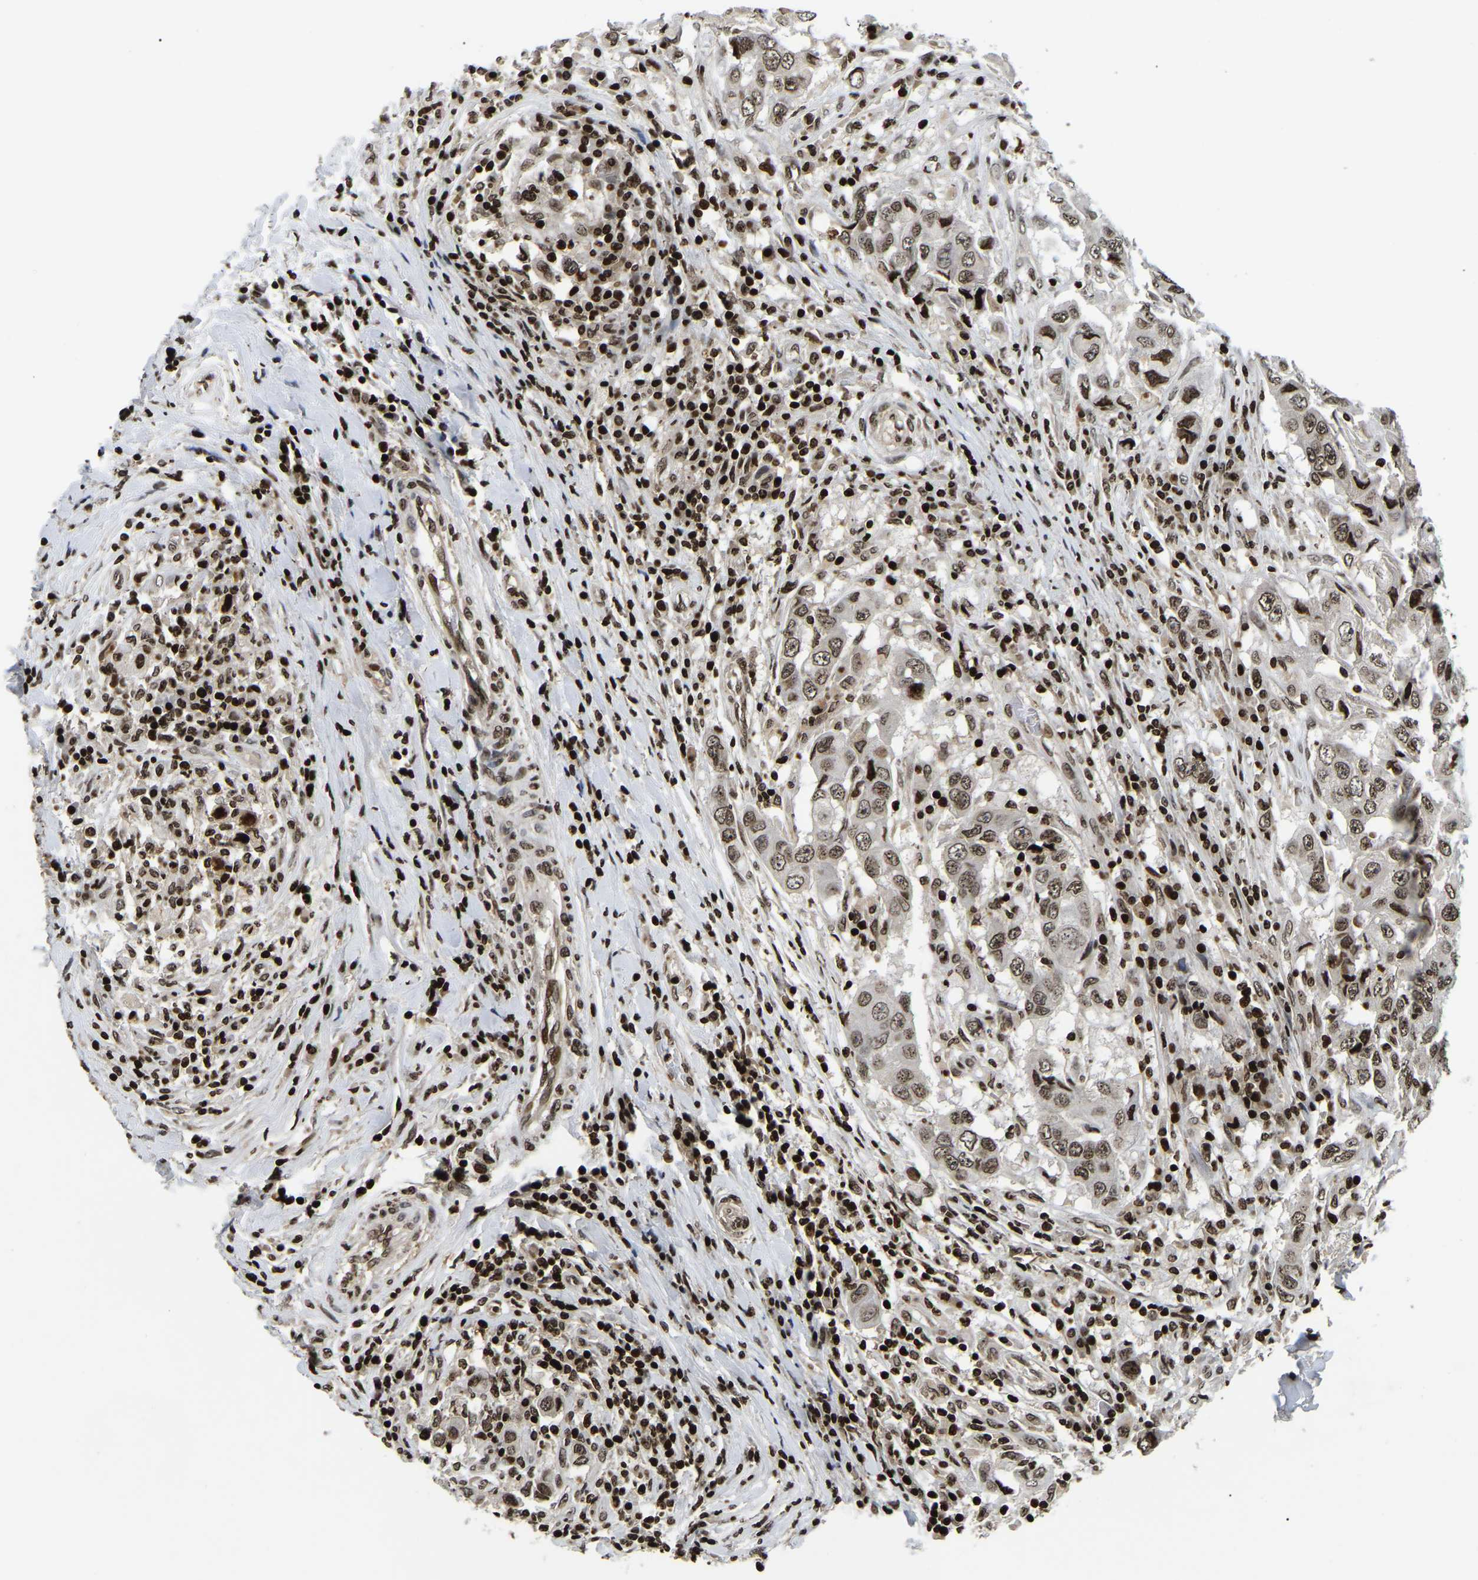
{"staining": {"intensity": "moderate", "quantity": ">75%", "location": "nuclear"}, "tissue": "breast cancer", "cell_type": "Tumor cells", "image_type": "cancer", "snomed": [{"axis": "morphology", "description": "Duct carcinoma"}, {"axis": "topography", "description": "Breast"}], "caption": "Tumor cells demonstrate moderate nuclear positivity in approximately >75% of cells in breast cancer.", "gene": "LRRC61", "patient": {"sex": "female", "age": 27}}